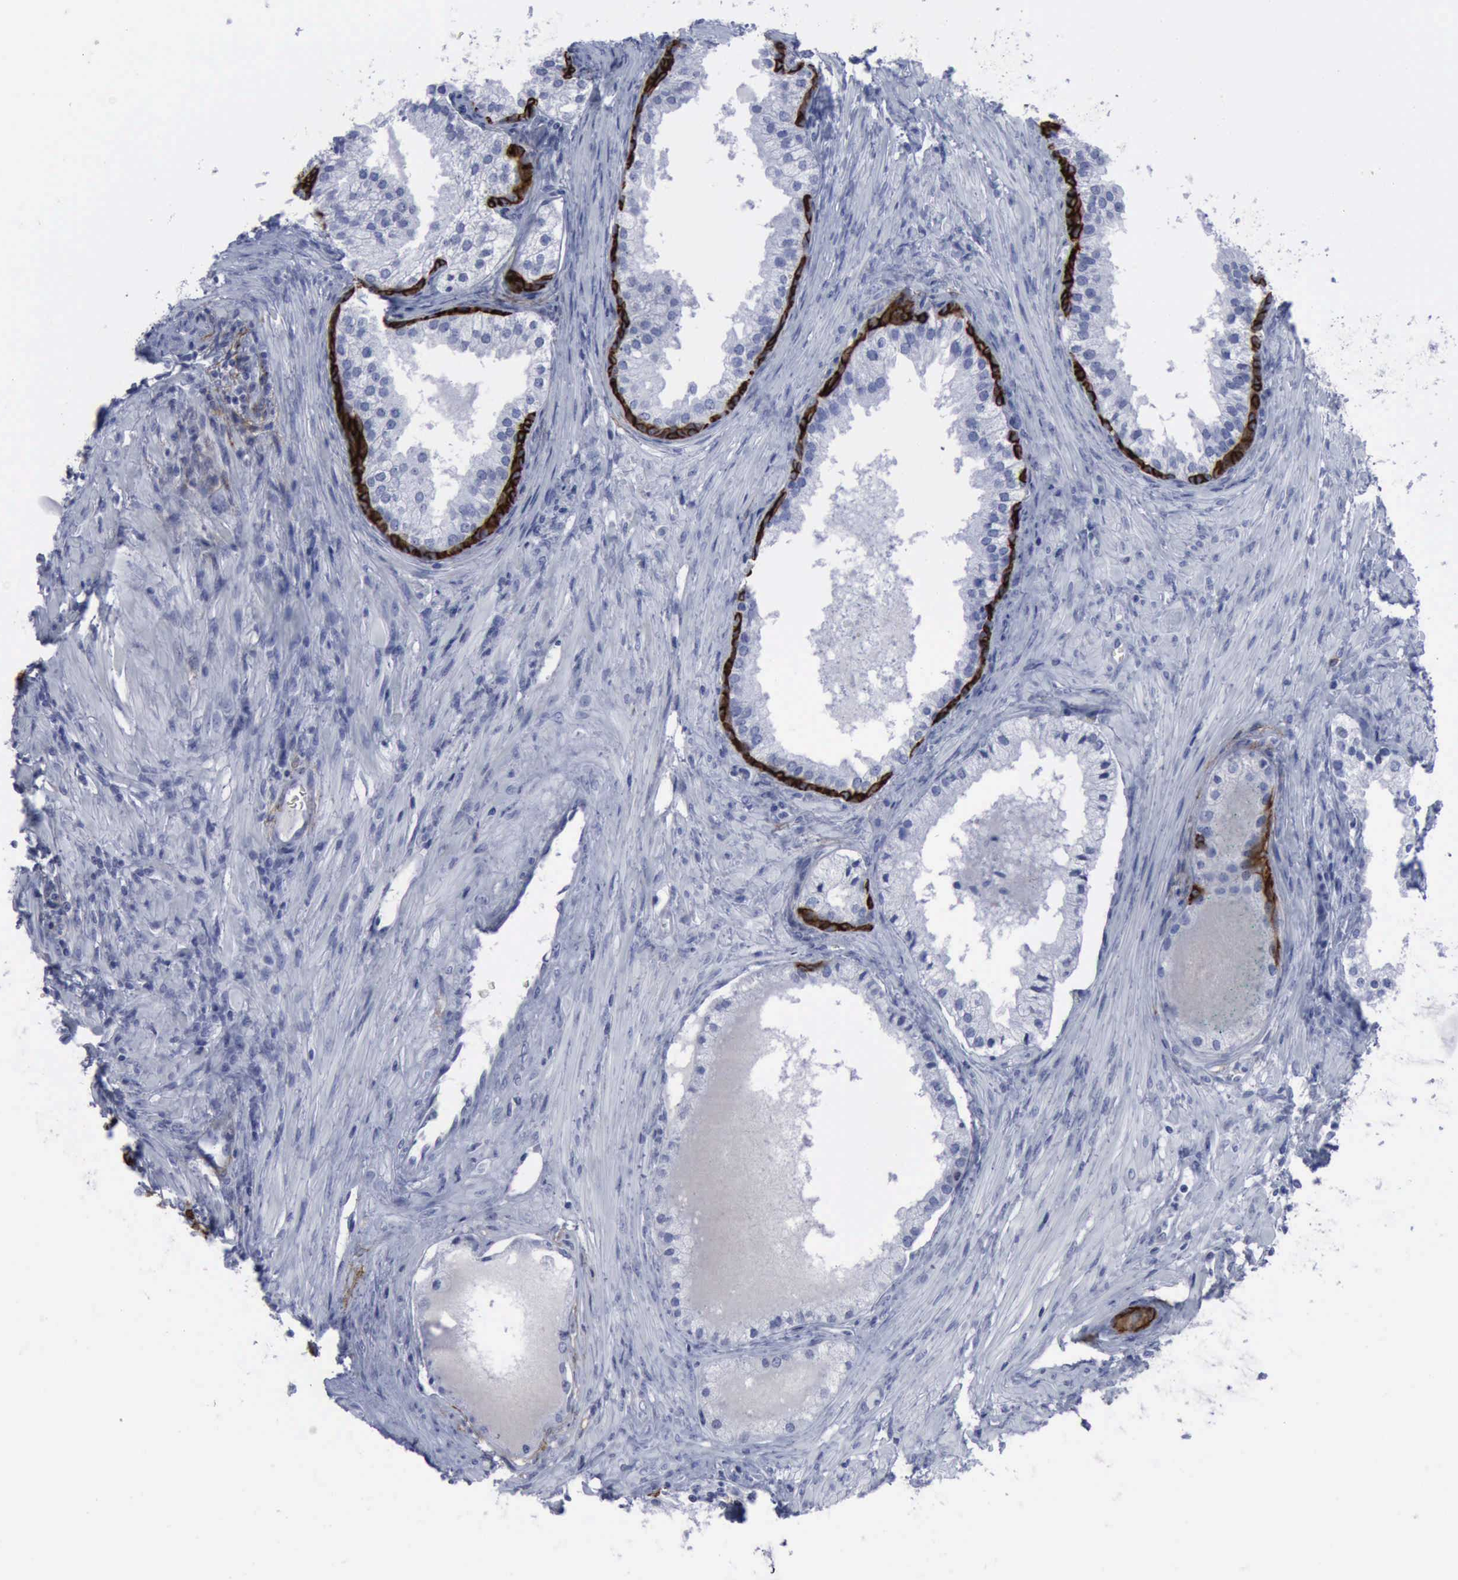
{"staining": {"intensity": "negative", "quantity": "none", "location": "none"}, "tissue": "prostate cancer", "cell_type": "Tumor cells", "image_type": "cancer", "snomed": [{"axis": "morphology", "description": "Adenocarcinoma, Medium grade"}, {"axis": "topography", "description": "Prostate"}], "caption": "Protein analysis of prostate adenocarcinoma (medium-grade) shows no significant staining in tumor cells.", "gene": "NGFR", "patient": {"sex": "male", "age": 70}}